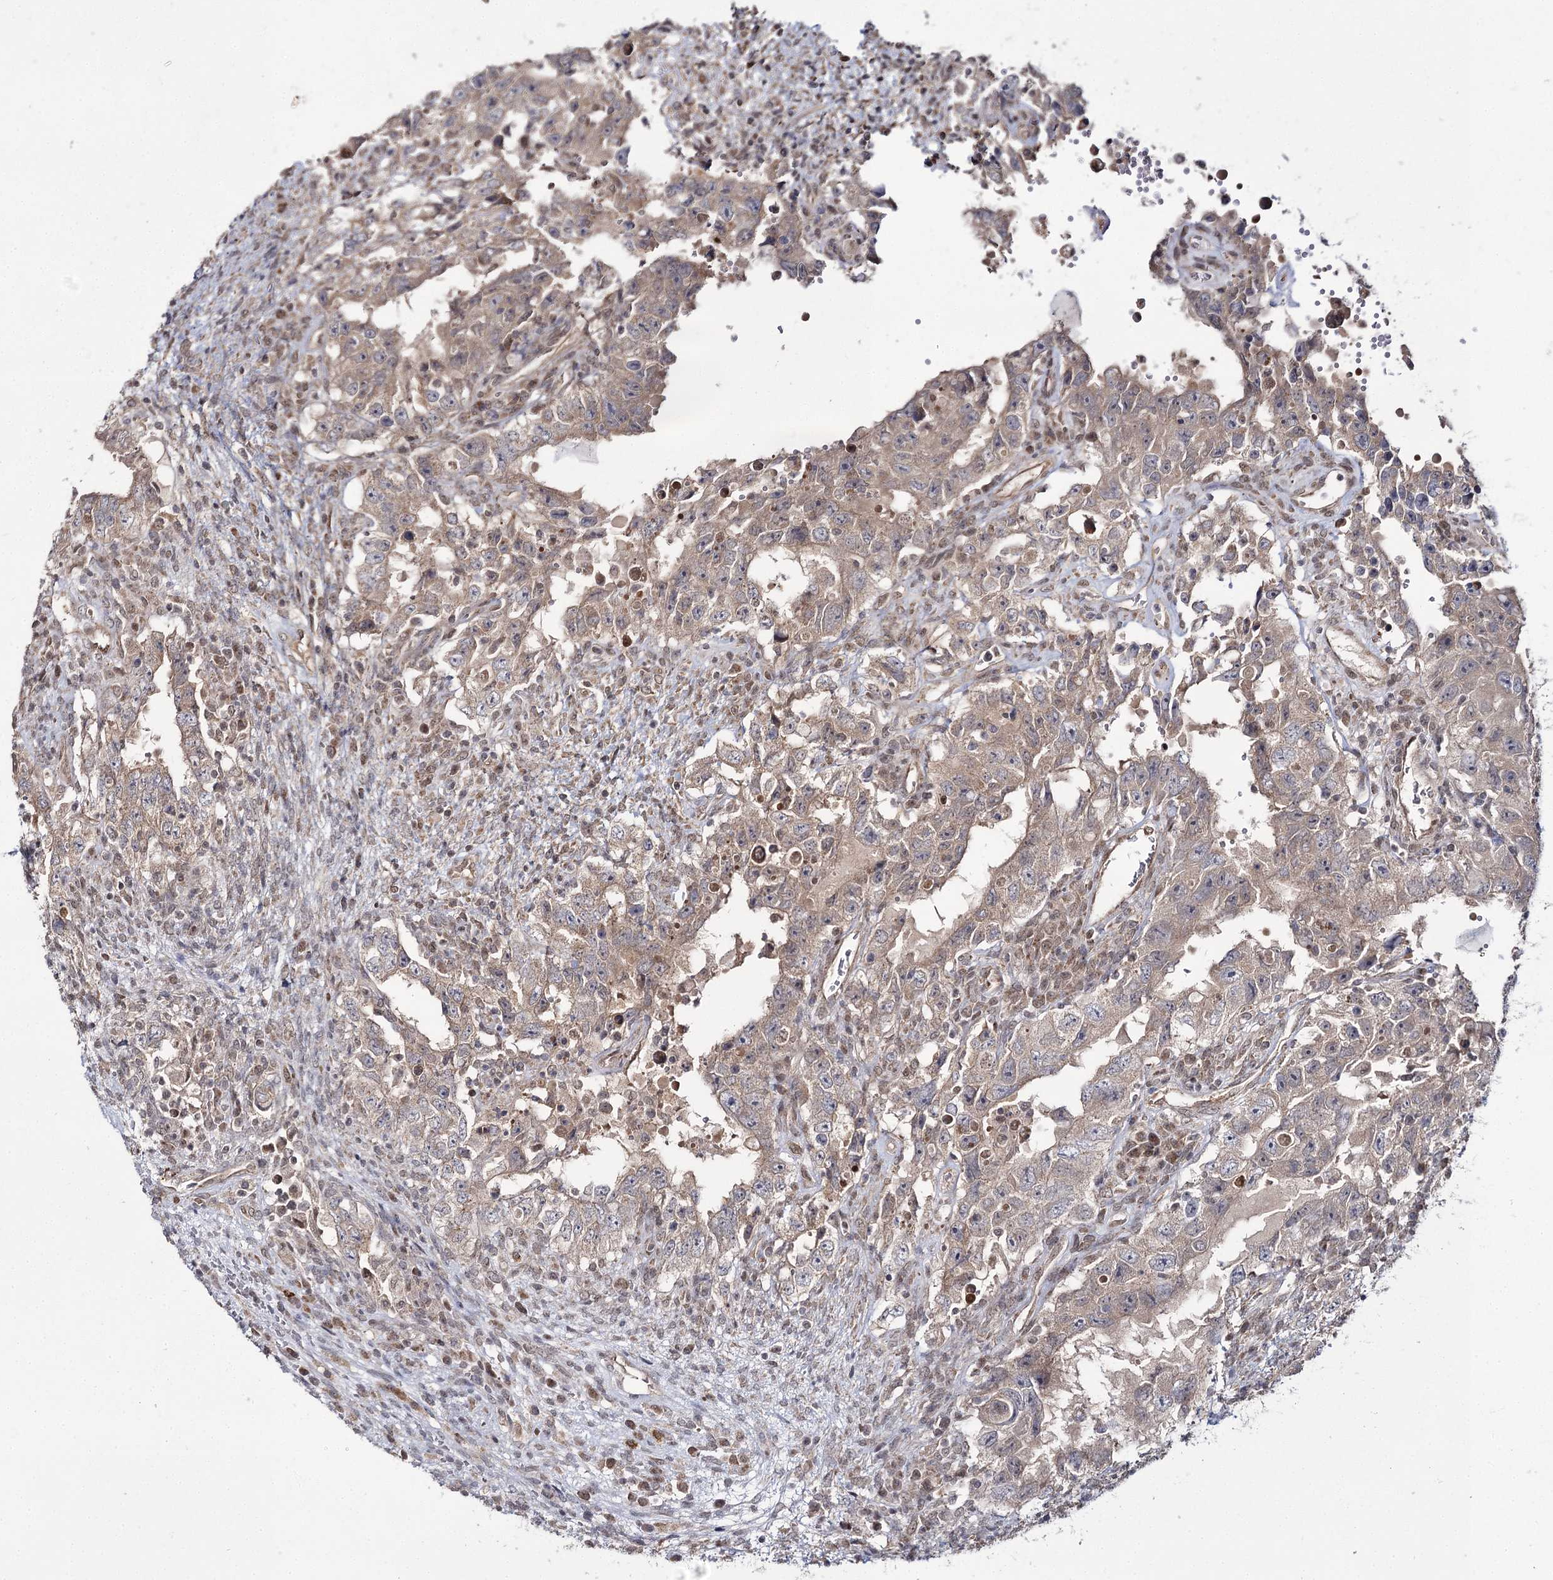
{"staining": {"intensity": "weak", "quantity": ">75%", "location": "cytoplasmic/membranous"}, "tissue": "testis cancer", "cell_type": "Tumor cells", "image_type": "cancer", "snomed": [{"axis": "morphology", "description": "Carcinoma, Embryonal, NOS"}, {"axis": "topography", "description": "Testis"}], "caption": "Human testis cancer (embryonal carcinoma) stained with a protein marker shows weak staining in tumor cells.", "gene": "TRNT1", "patient": {"sex": "male", "age": 26}}